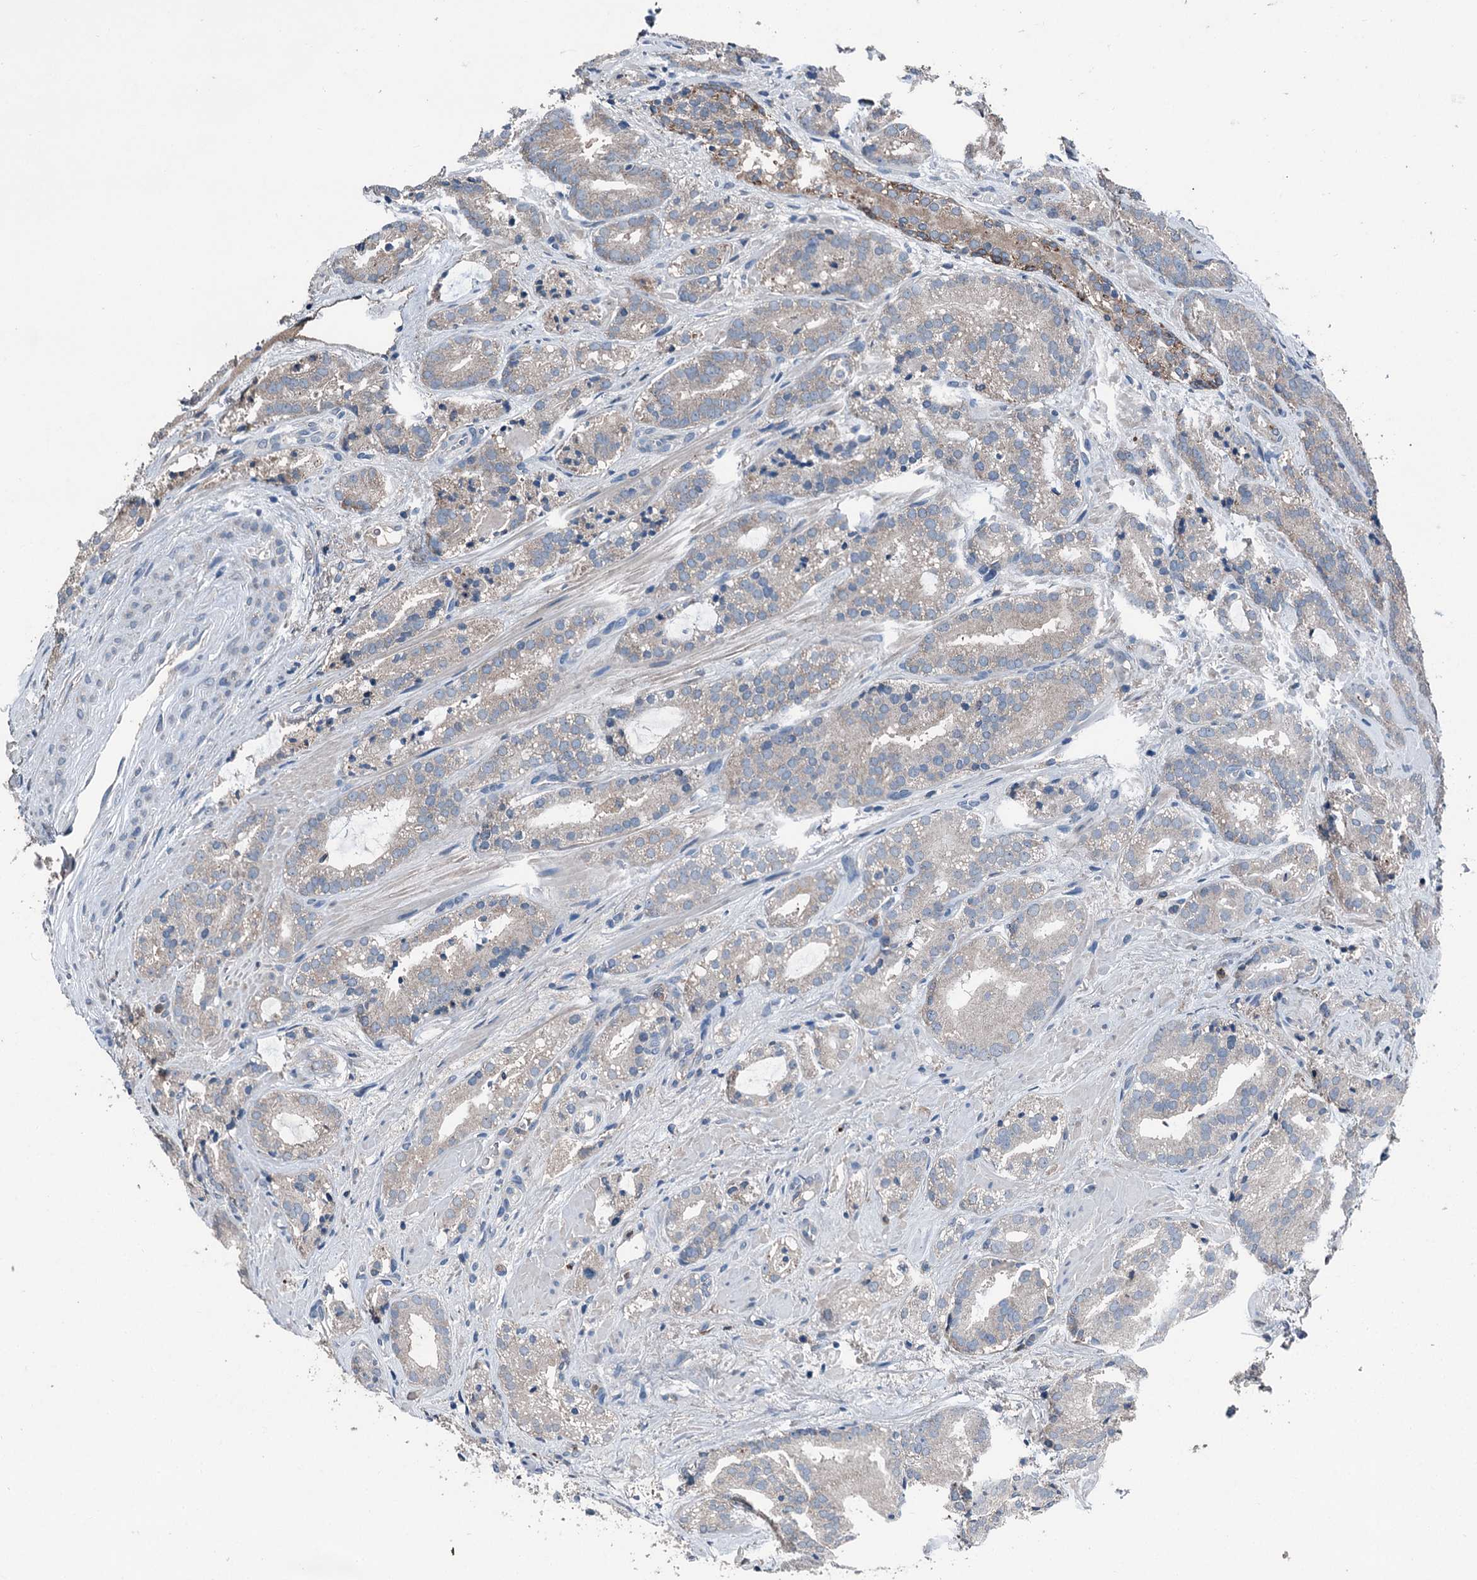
{"staining": {"intensity": "negative", "quantity": "none", "location": "none"}, "tissue": "prostate cancer", "cell_type": "Tumor cells", "image_type": "cancer", "snomed": [{"axis": "morphology", "description": "Adenocarcinoma, High grade"}, {"axis": "topography", "description": "Prostate"}], "caption": "Tumor cells are negative for protein expression in human prostate adenocarcinoma (high-grade). (Brightfield microscopy of DAB IHC at high magnification).", "gene": "PDSS1", "patient": {"sex": "male", "age": 57}}